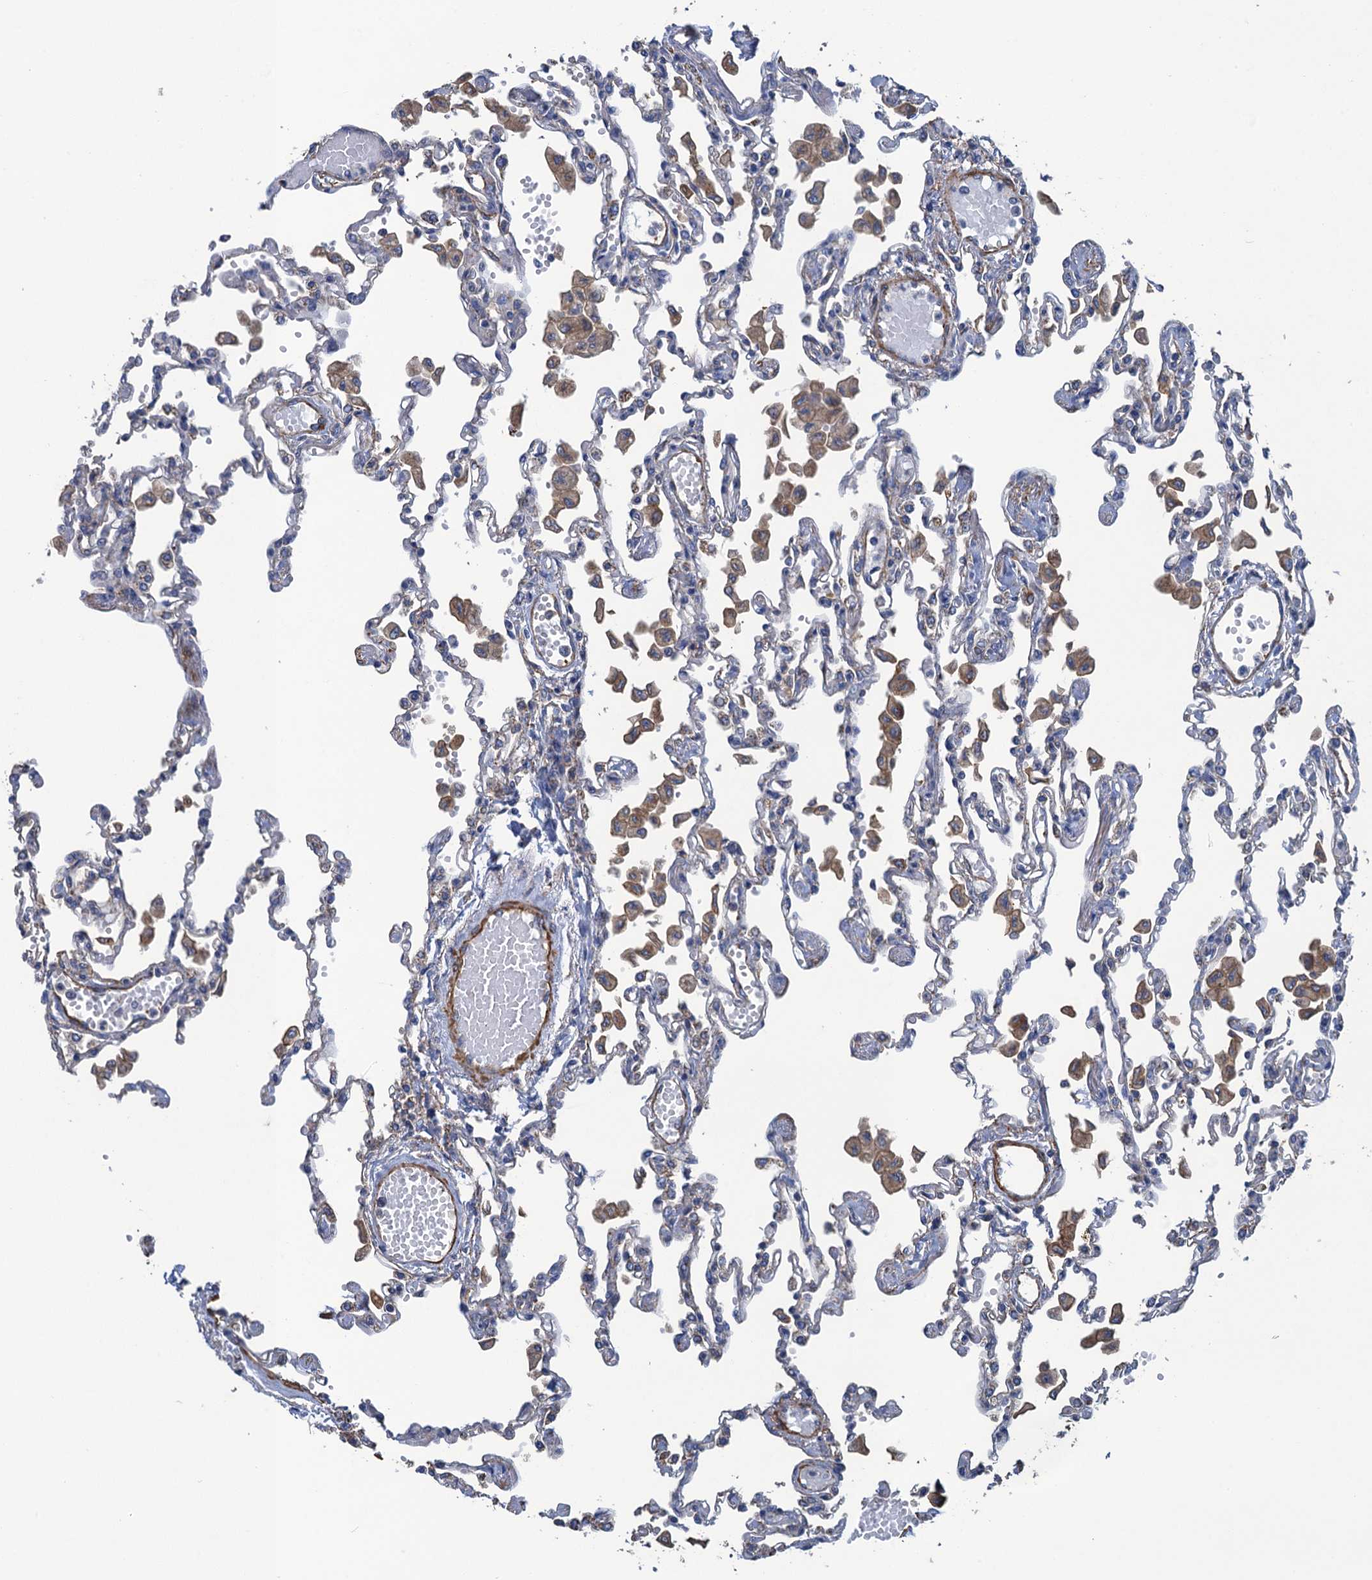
{"staining": {"intensity": "negative", "quantity": "none", "location": "none"}, "tissue": "lung", "cell_type": "Alveolar cells", "image_type": "normal", "snomed": [{"axis": "morphology", "description": "Normal tissue, NOS"}, {"axis": "topography", "description": "Bronchus"}, {"axis": "topography", "description": "Lung"}], "caption": "High power microscopy micrograph of an immunohistochemistry histopathology image of benign lung, revealing no significant expression in alveolar cells. Brightfield microscopy of immunohistochemistry stained with DAB (3,3'-diaminobenzidine) (brown) and hematoxylin (blue), captured at high magnification.", "gene": "ENSG00000260643", "patient": {"sex": "female", "age": 49}}